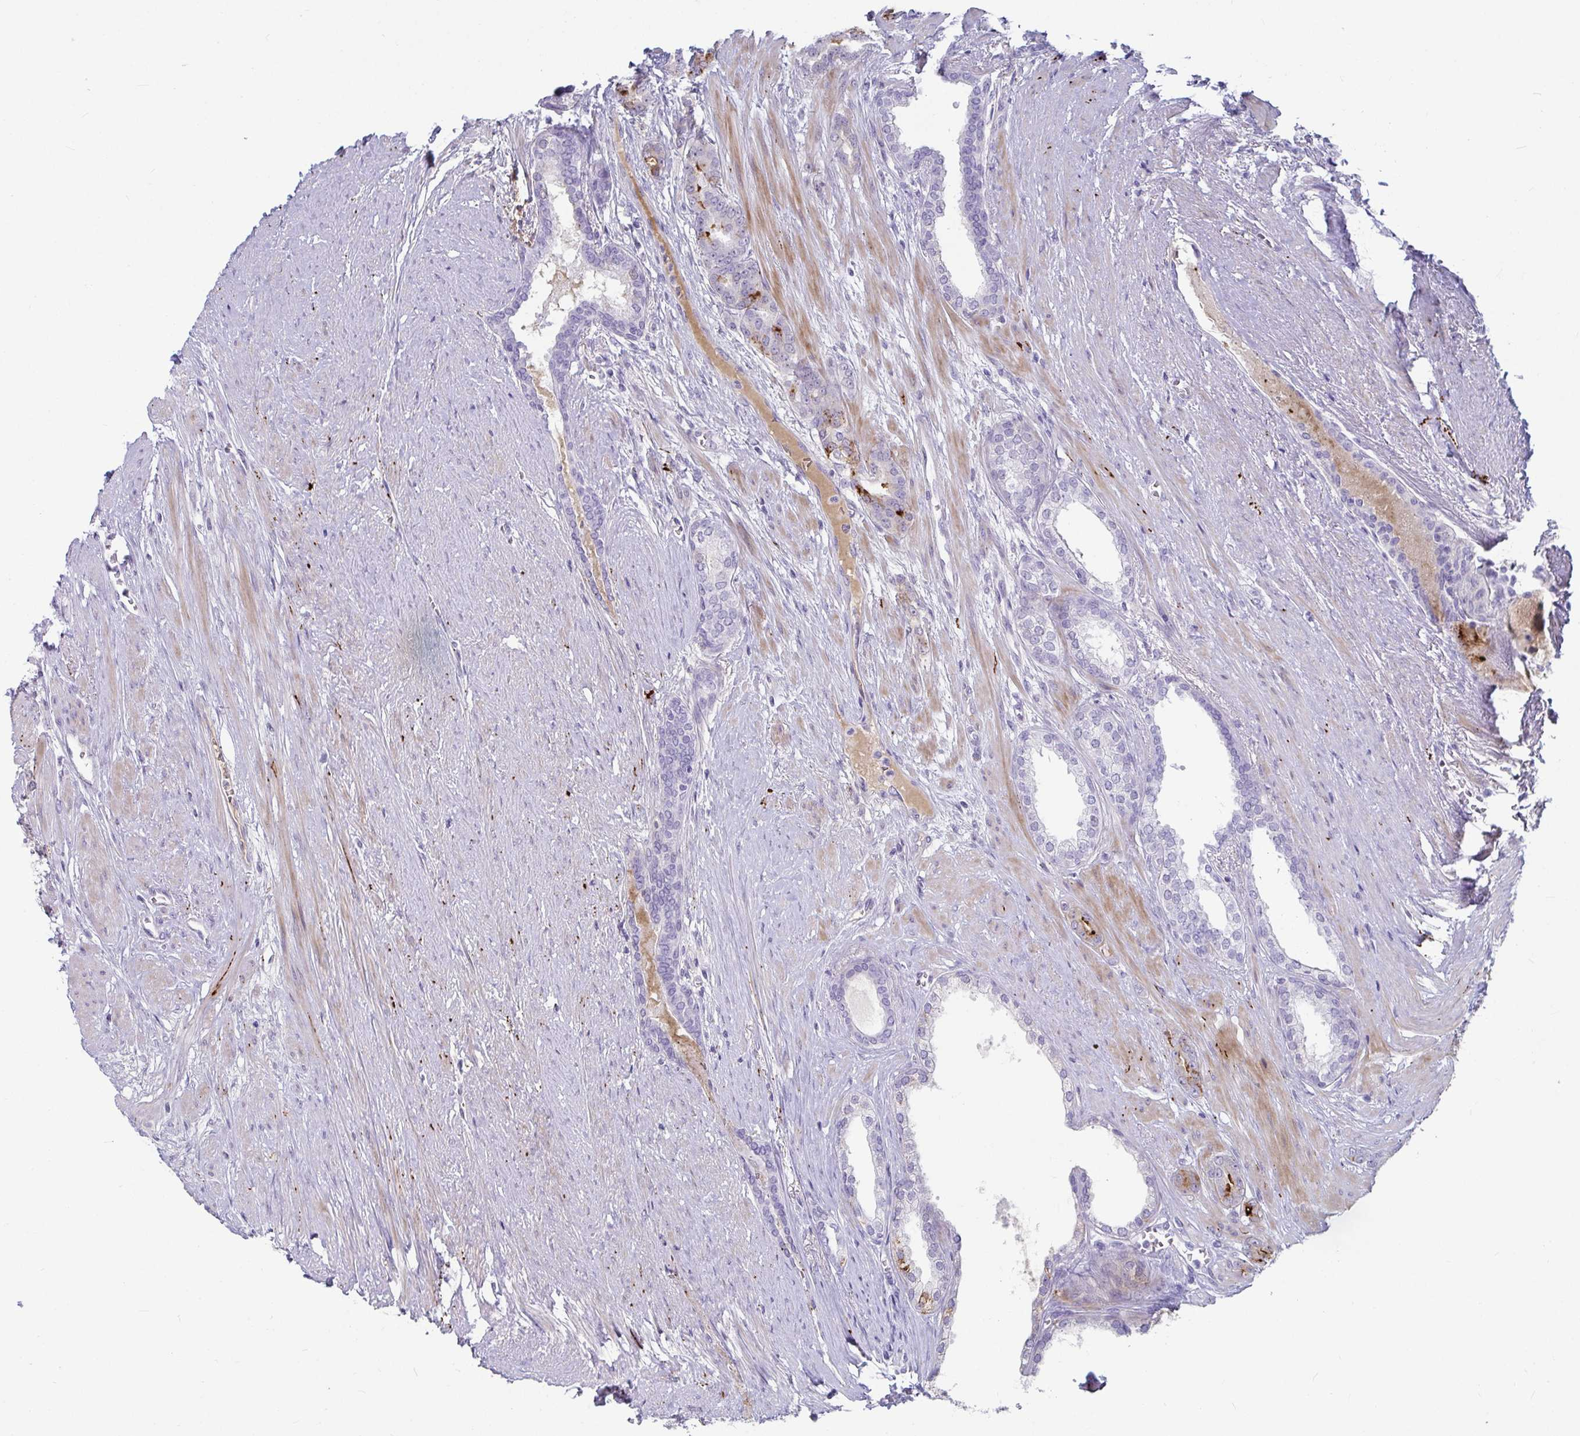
{"staining": {"intensity": "moderate", "quantity": "25%-75%", "location": "cytoplasmic/membranous"}, "tissue": "prostate cancer", "cell_type": "Tumor cells", "image_type": "cancer", "snomed": [{"axis": "morphology", "description": "Adenocarcinoma, High grade"}, {"axis": "topography", "description": "Prostate"}], "caption": "Moderate cytoplasmic/membranous expression for a protein is present in about 25%-75% of tumor cells of prostate cancer (high-grade adenocarcinoma) using IHC.", "gene": "NPY", "patient": {"sex": "male", "age": 60}}